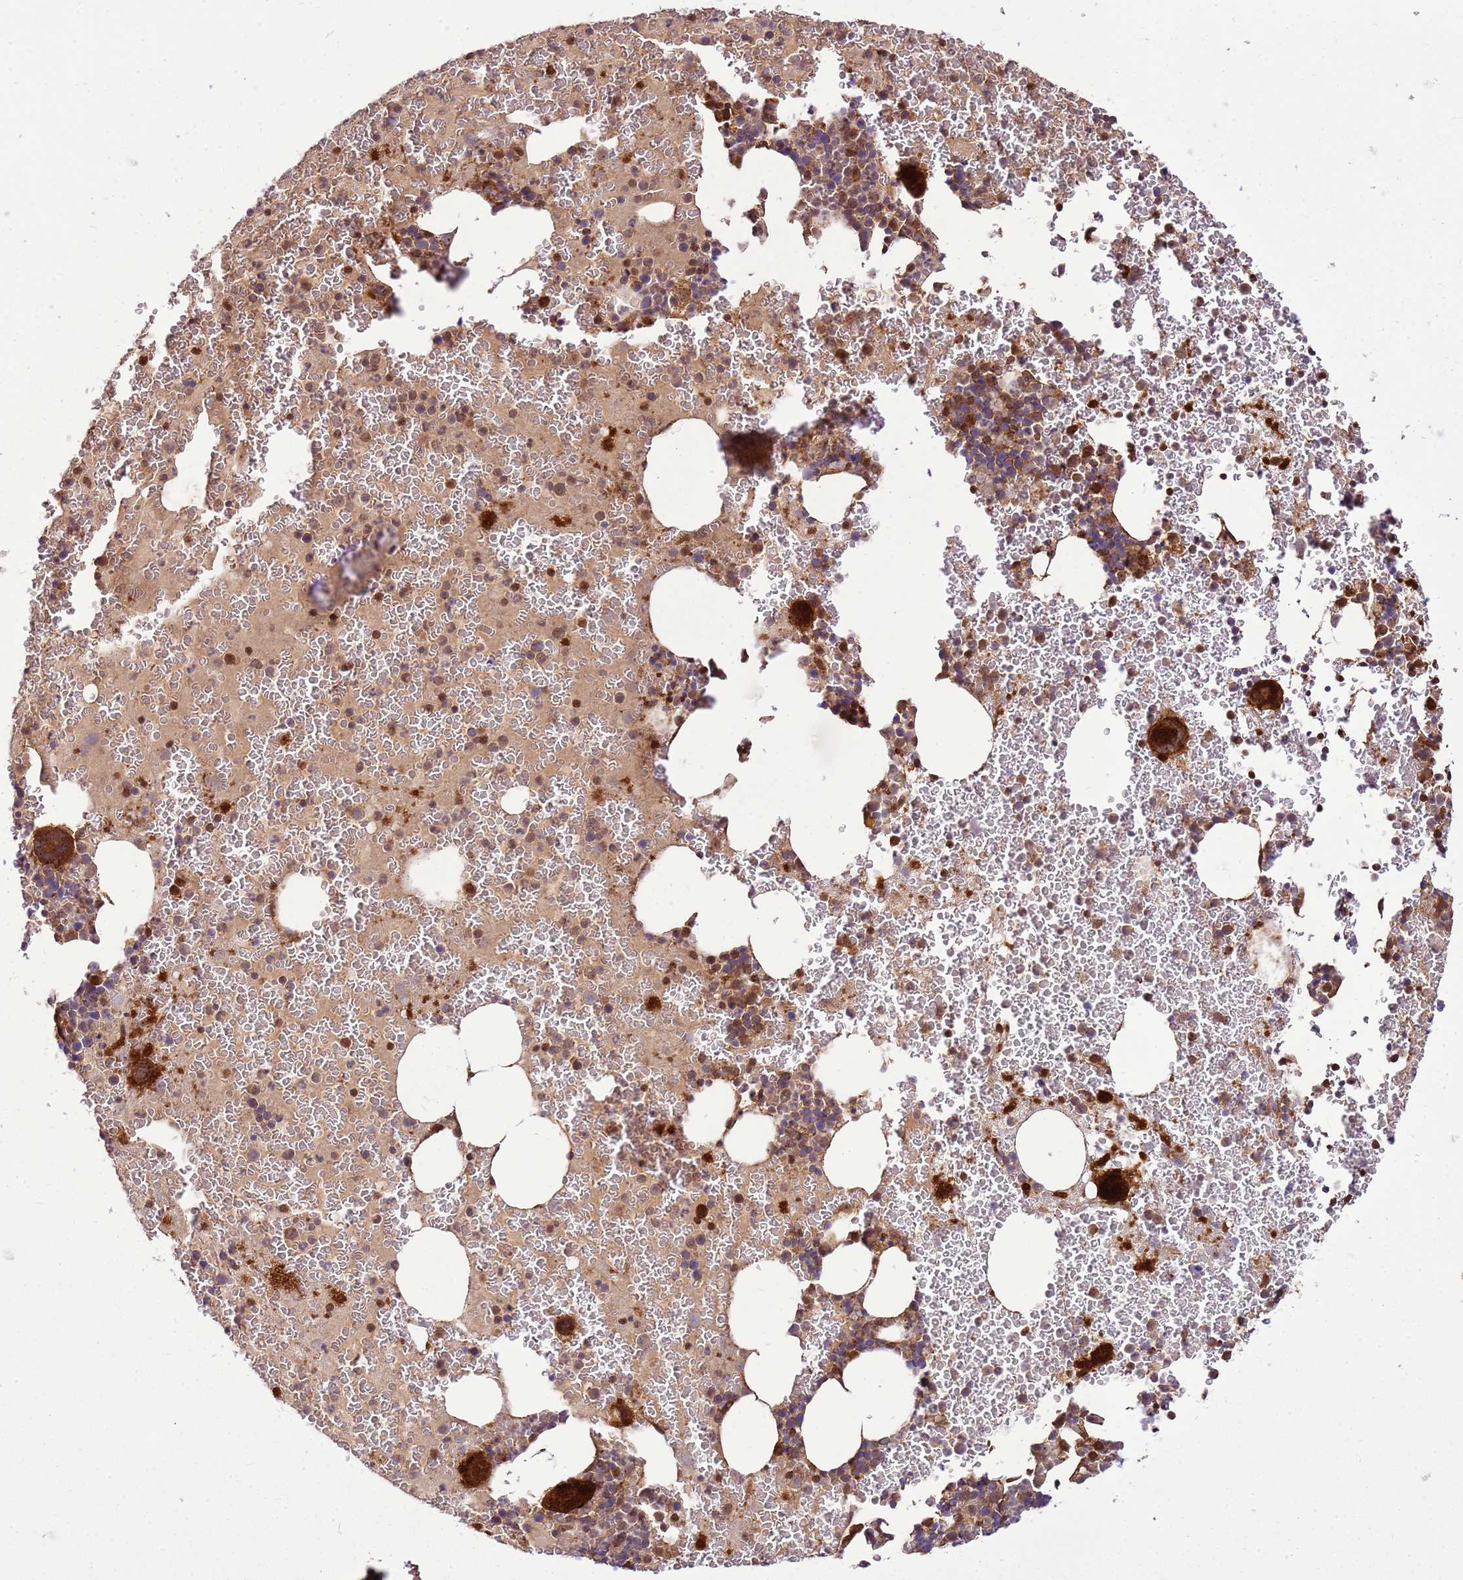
{"staining": {"intensity": "strong", "quantity": ">75%", "location": "cytoplasmic/membranous"}, "tissue": "bone marrow", "cell_type": "Hematopoietic cells", "image_type": "normal", "snomed": [{"axis": "morphology", "description": "Normal tissue, NOS"}, {"axis": "topography", "description": "Bone marrow"}], "caption": "This is an image of immunohistochemistry staining of normal bone marrow, which shows strong staining in the cytoplasmic/membranous of hematopoietic cells.", "gene": "RASA3", "patient": {"sex": "male", "age": 26}}